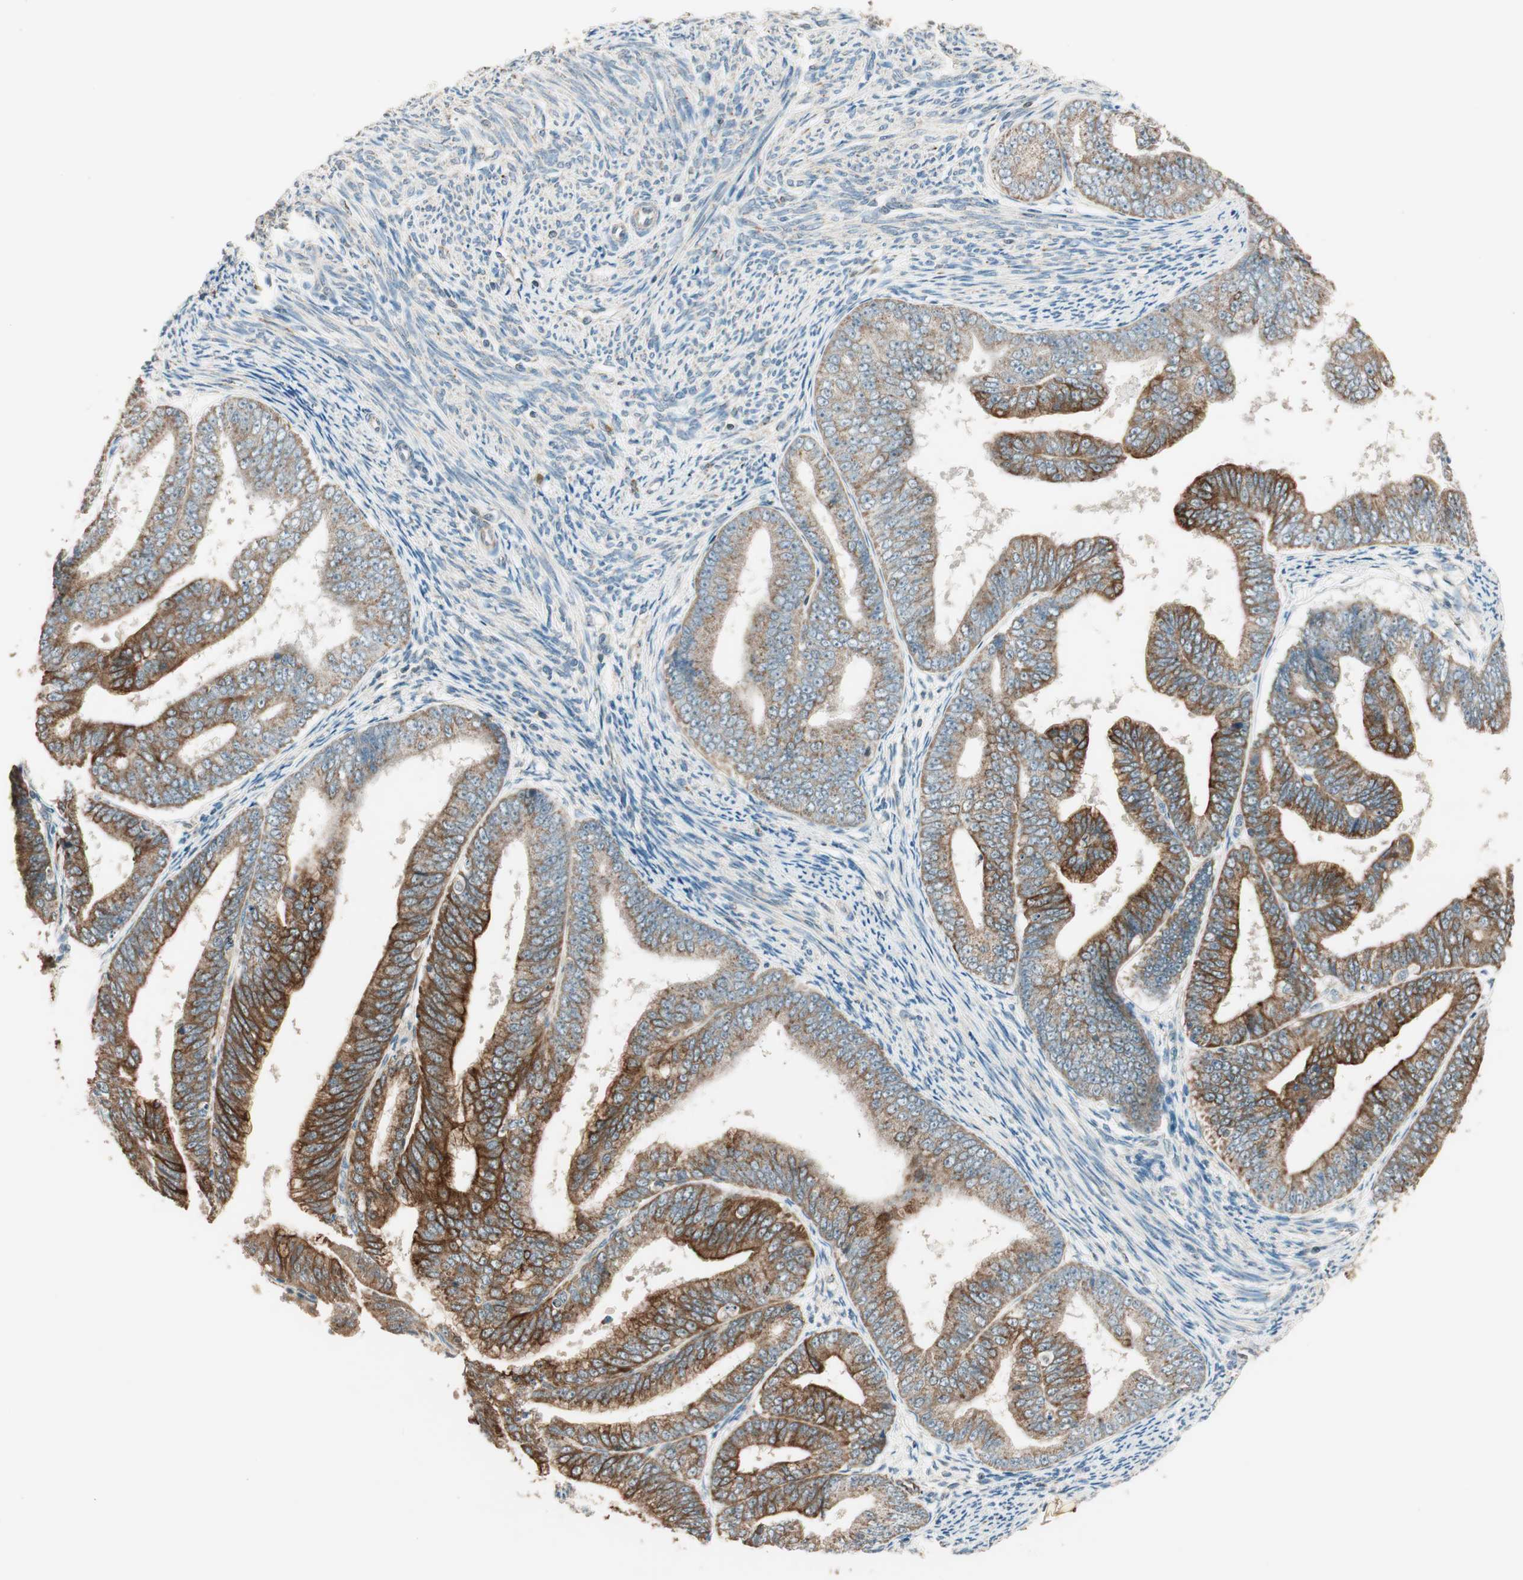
{"staining": {"intensity": "strong", "quantity": "25%-75%", "location": "cytoplasmic/membranous"}, "tissue": "endometrial cancer", "cell_type": "Tumor cells", "image_type": "cancer", "snomed": [{"axis": "morphology", "description": "Adenocarcinoma, NOS"}, {"axis": "topography", "description": "Endometrium"}], "caption": "Human endometrial cancer stained for a protein (brown) reveals strong cytoplasmic/membranous positive staining in approximately 25%-75% of tumor cells.", "gene": "TRIM21", "patient": {"sex": "female", "age": 63}}